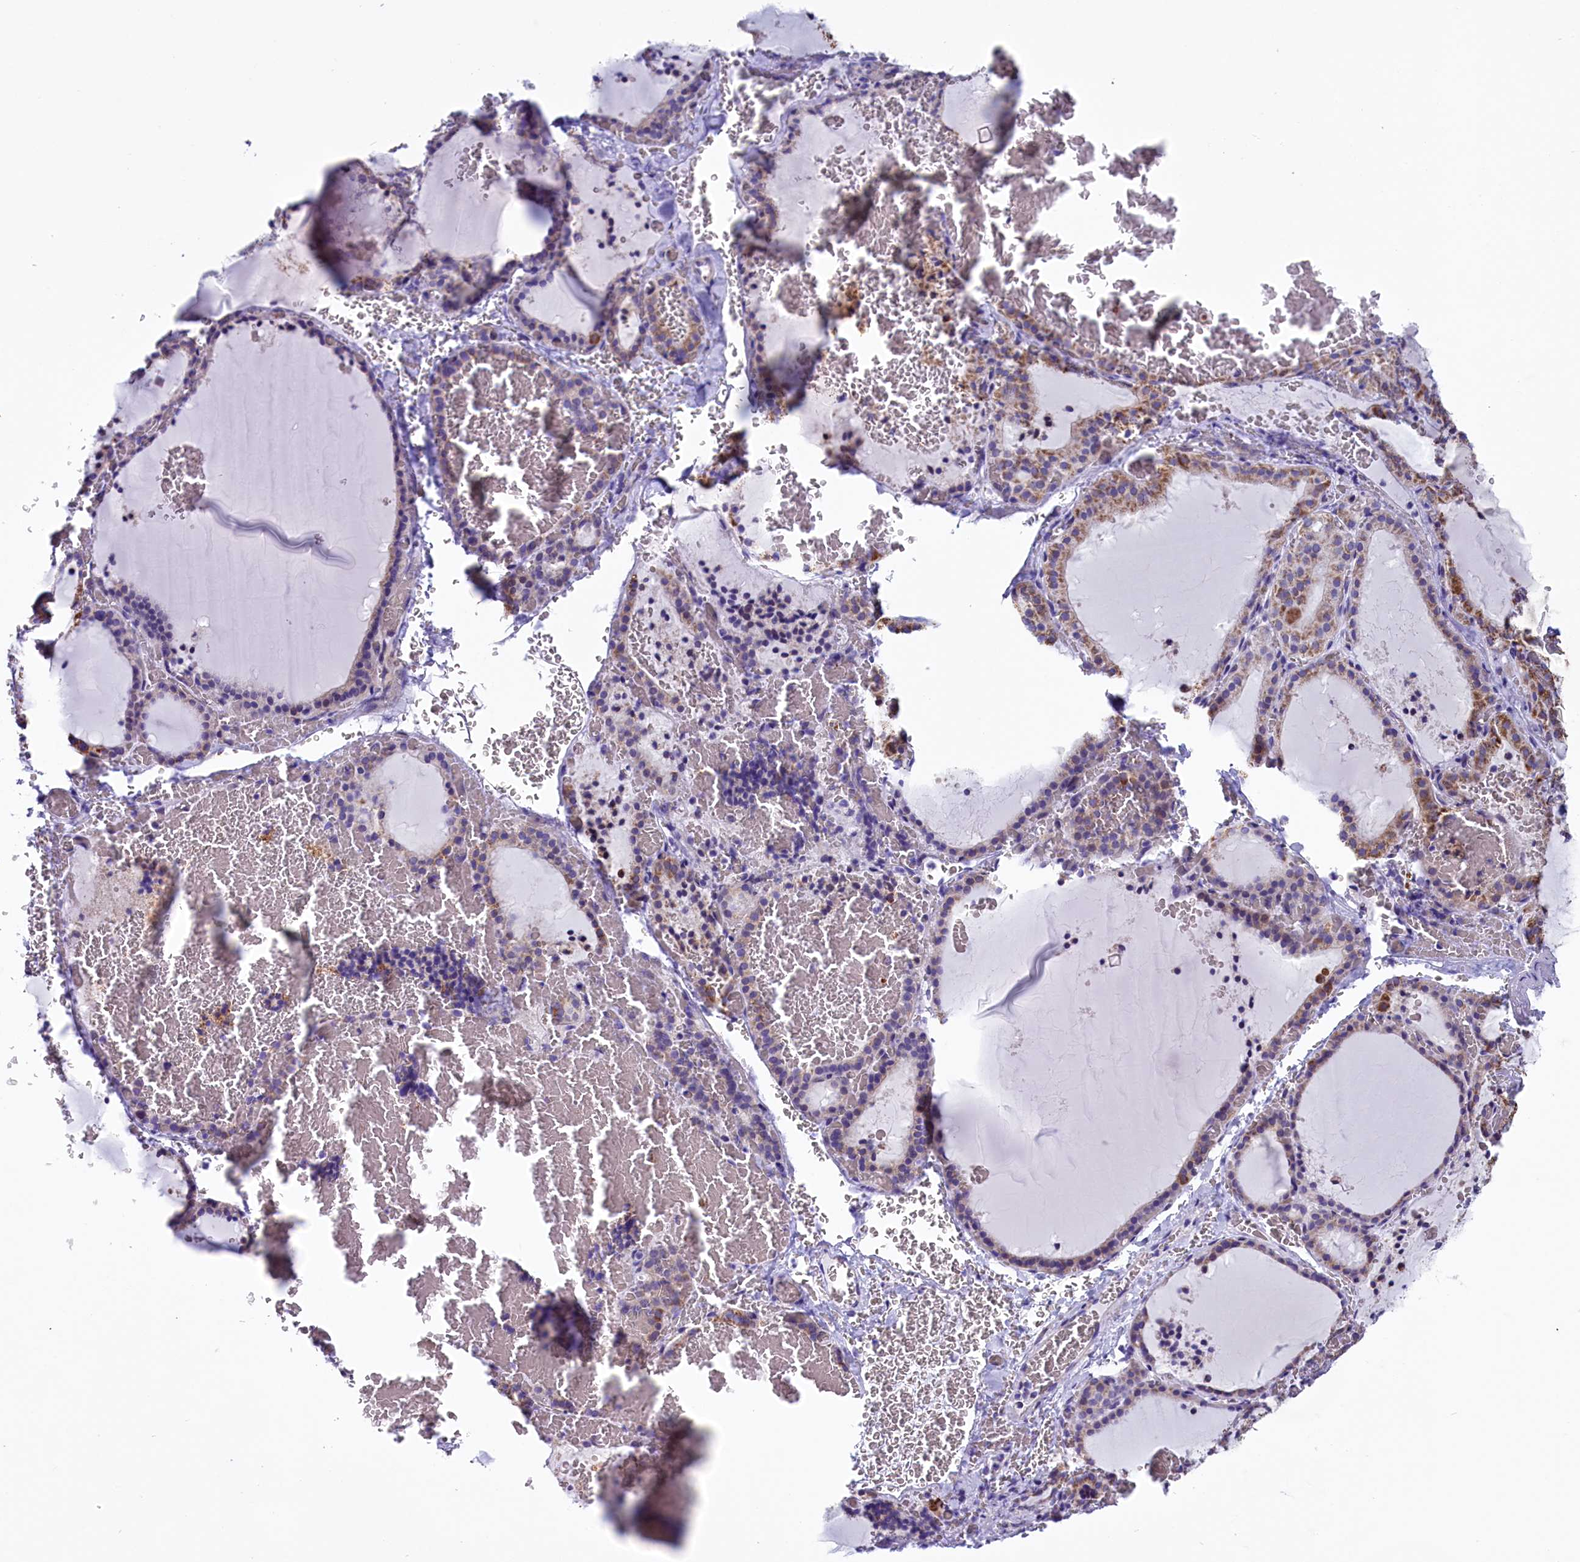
{"staining": {"intensity": "weak", "quantity": "25%-75%", "location": "cytoplasmic/membranous"}, "tissue": "thyroid gland", "cell_type": "Glandular cells", "image_type": "normal", "snomed": [{"axis": "morphology", "description": "Normal tissue, NOS"}, {"axis": "topography", "description": "Thyroid gland"}], "caption": "Immunohistochemistry histopathology image of normal human thyroid gland stained for a protein (brown), which displays low levels of weak cytoplasmic/membranous positivity in about 25%-75% of glandular cells.", "gene": "SCD5", "patient": {"sex": "female", "age": 39}}